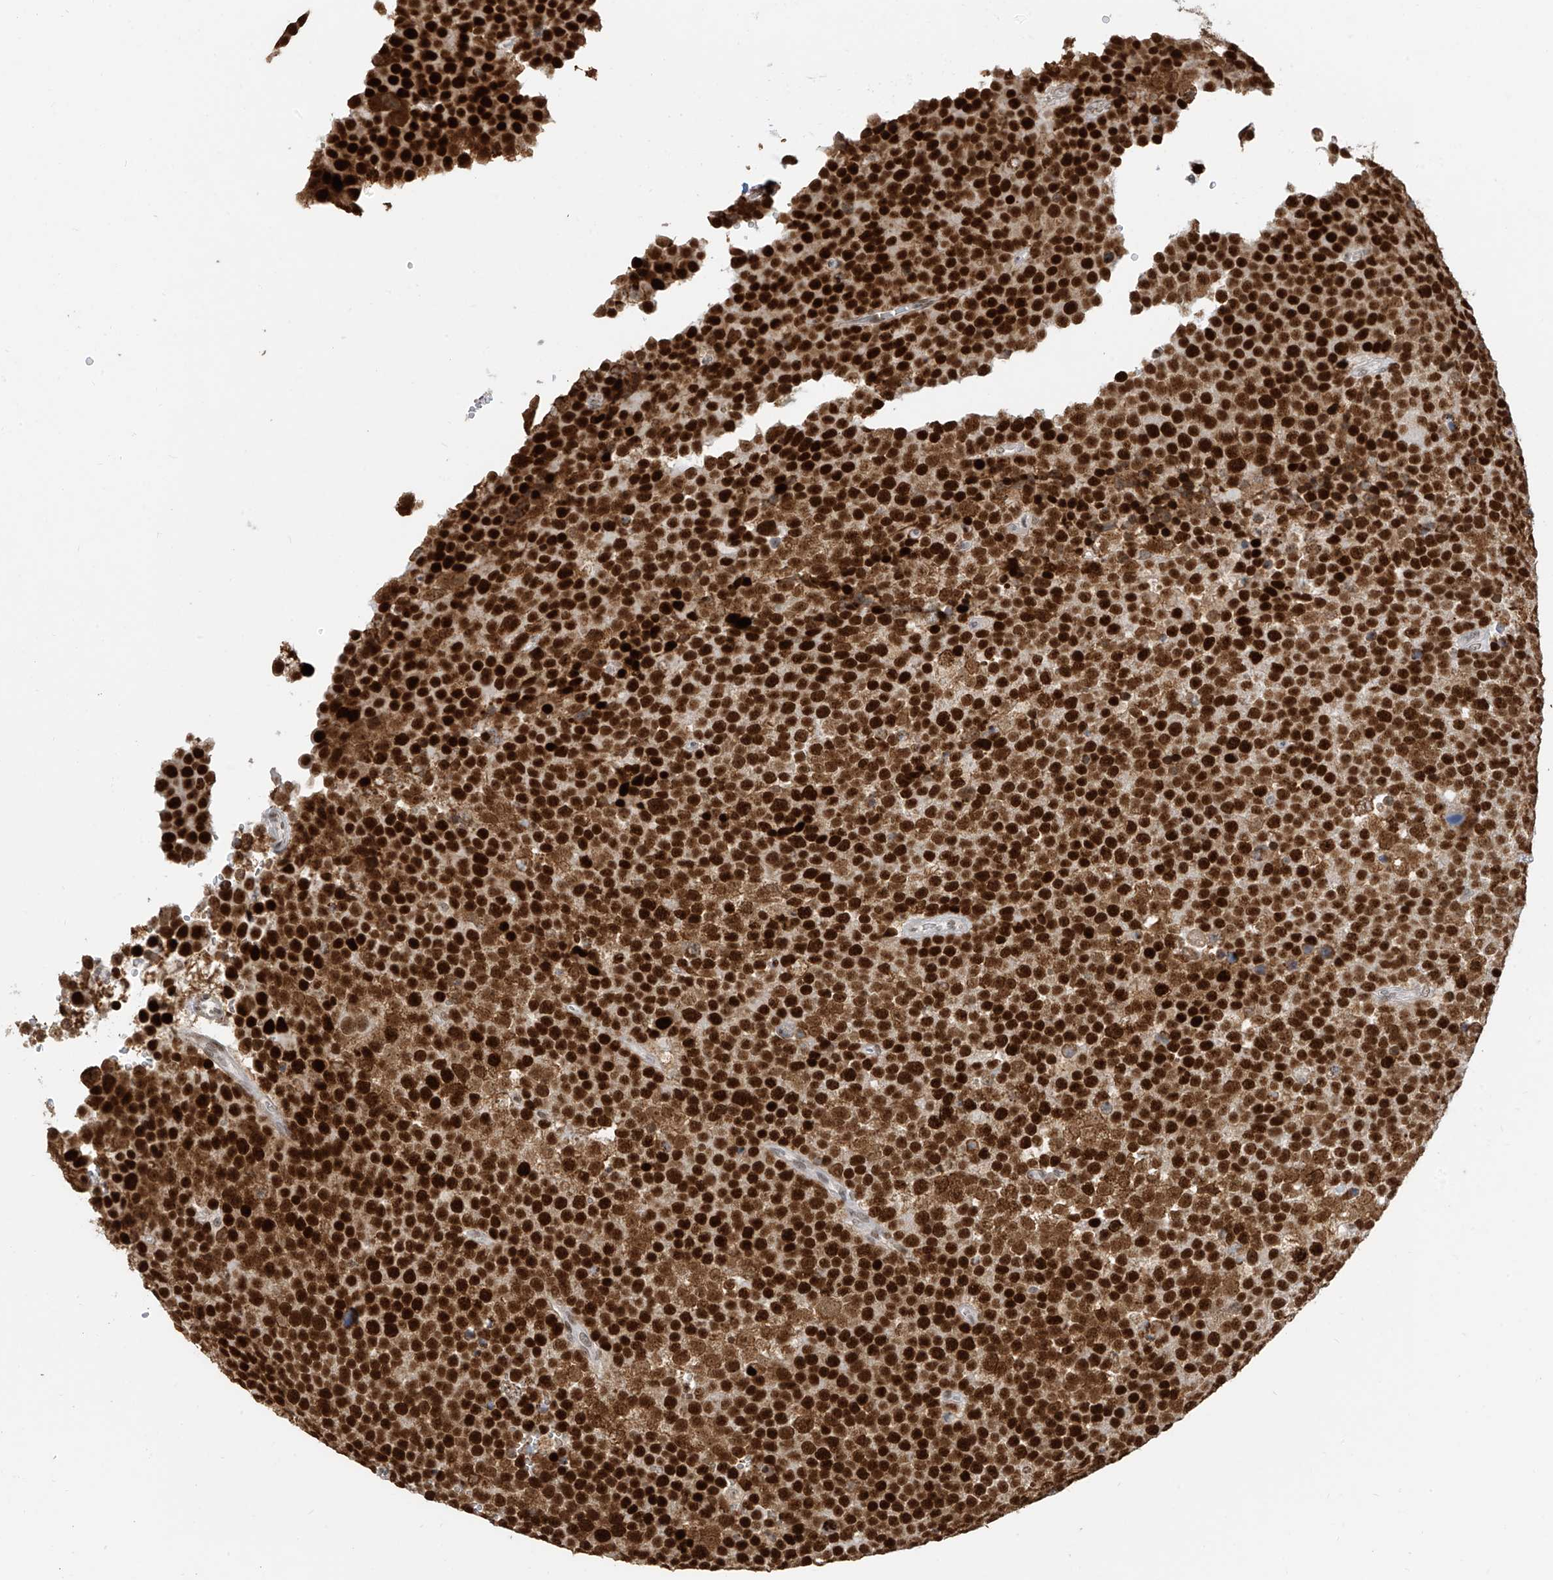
{"staining": {"intensity": "strong", "quantity": ">75%", "location": "nuclear"}, "tissue": "testis cancer", "cell_type": "Tumor cells", "image_type": "cancer", "snomed": [{"axis": "morphology", "description": "Seminoma, NOS"}, {"axis": "topography", "description": "Testis"}], "caption": "This image reveals immunohistochemistry (IHC) staining of testis seminoma, with high strong nuclear positivity in about >75% of tumor cells.", "gene": "ZMYM2", "patient": {"sex": "male", "age": 71}}